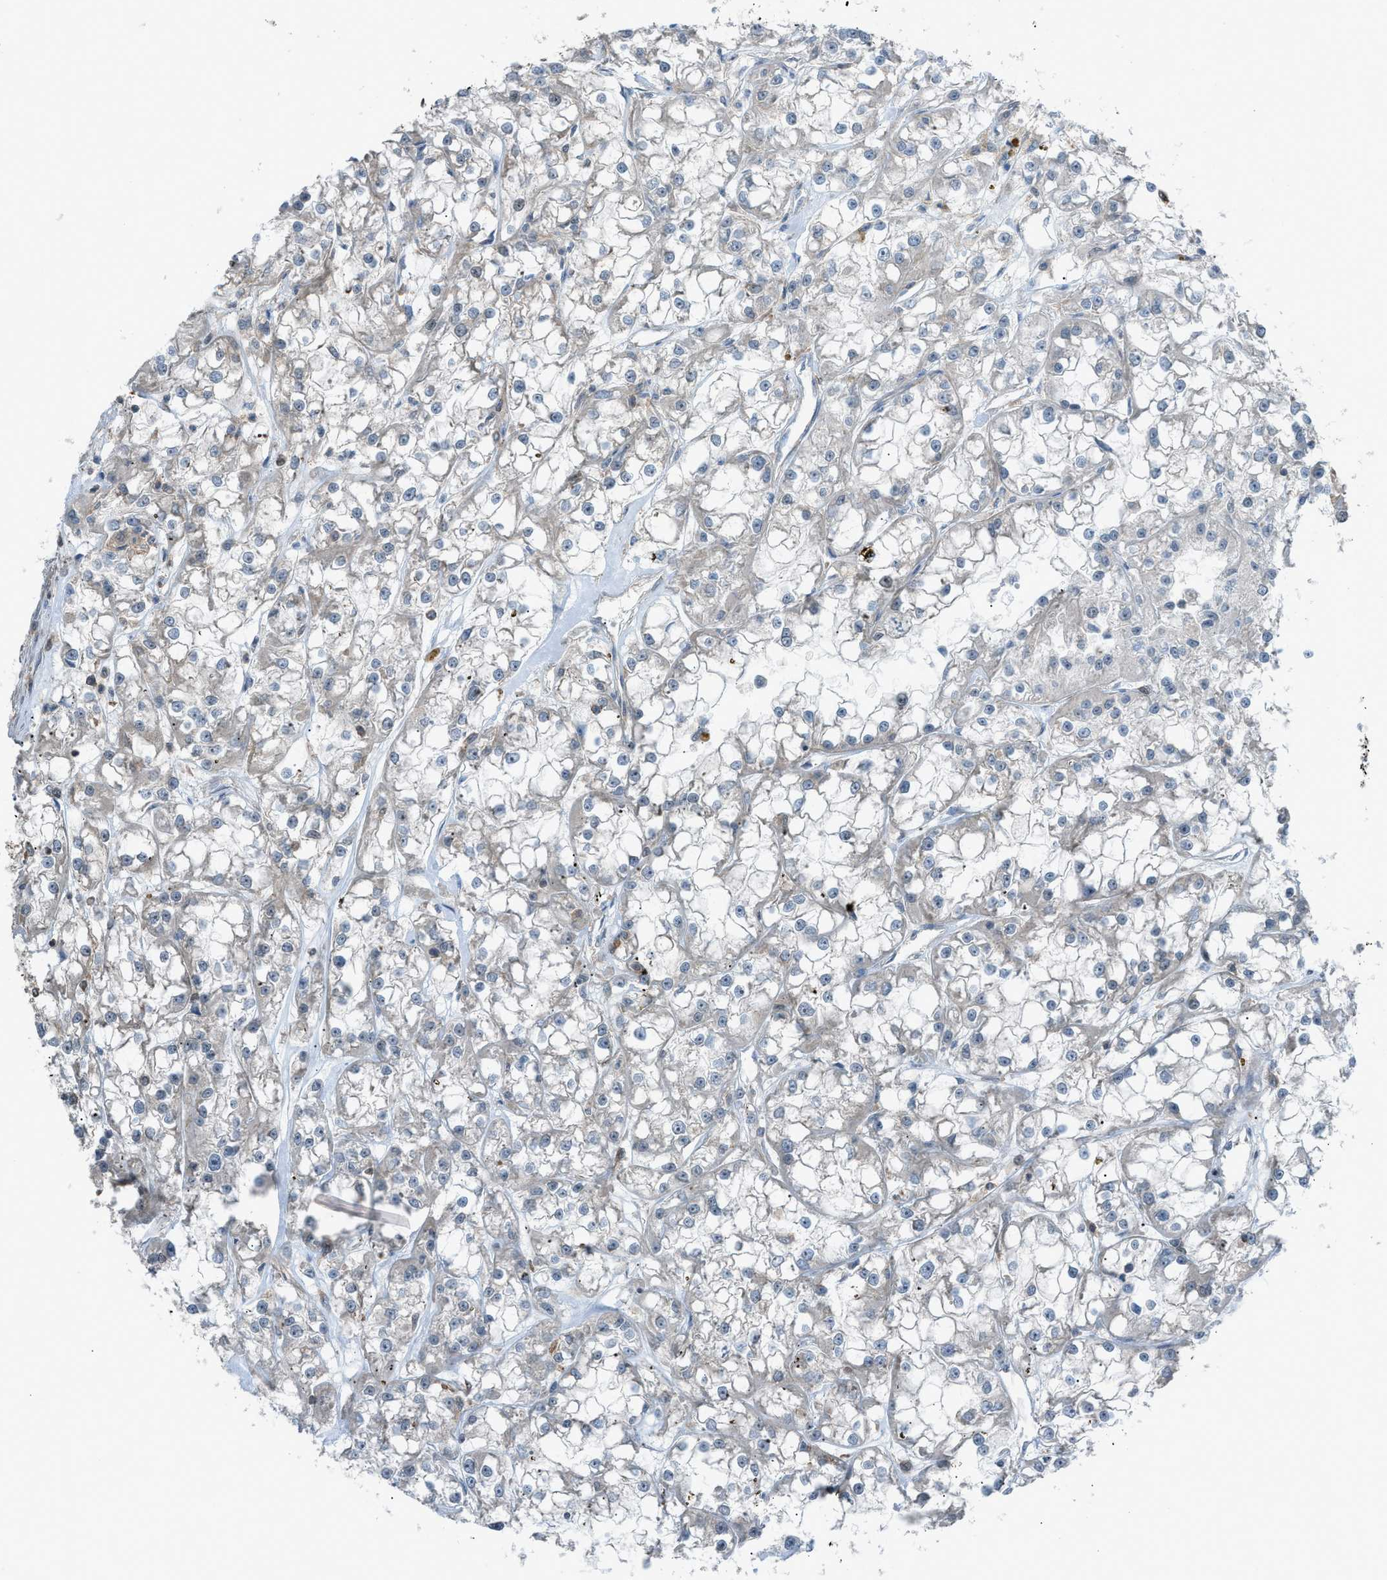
{"staining": {"intensity": "negative", "quantity": "none", "location": "none"}, "tissue": "renal cancer", "cell_type": "Tumor cells", "image_type": "cancer", "snomed": [{"axis": "morphology", "description": "Adenocarcinoma, NOS"}, {"axis": "topography", "description": "Kidney"}], "caption": "IHC micrograph of neoplastic tissue: human renal adenocarcinoma stained with DAB (3,3'-diaminobenzidine) exhibits no significant protein staining in tumor cells. Nuclei are stained in blue.", "gene": "DYRK1A", "patient": {"sex": "female", "age": 52}}